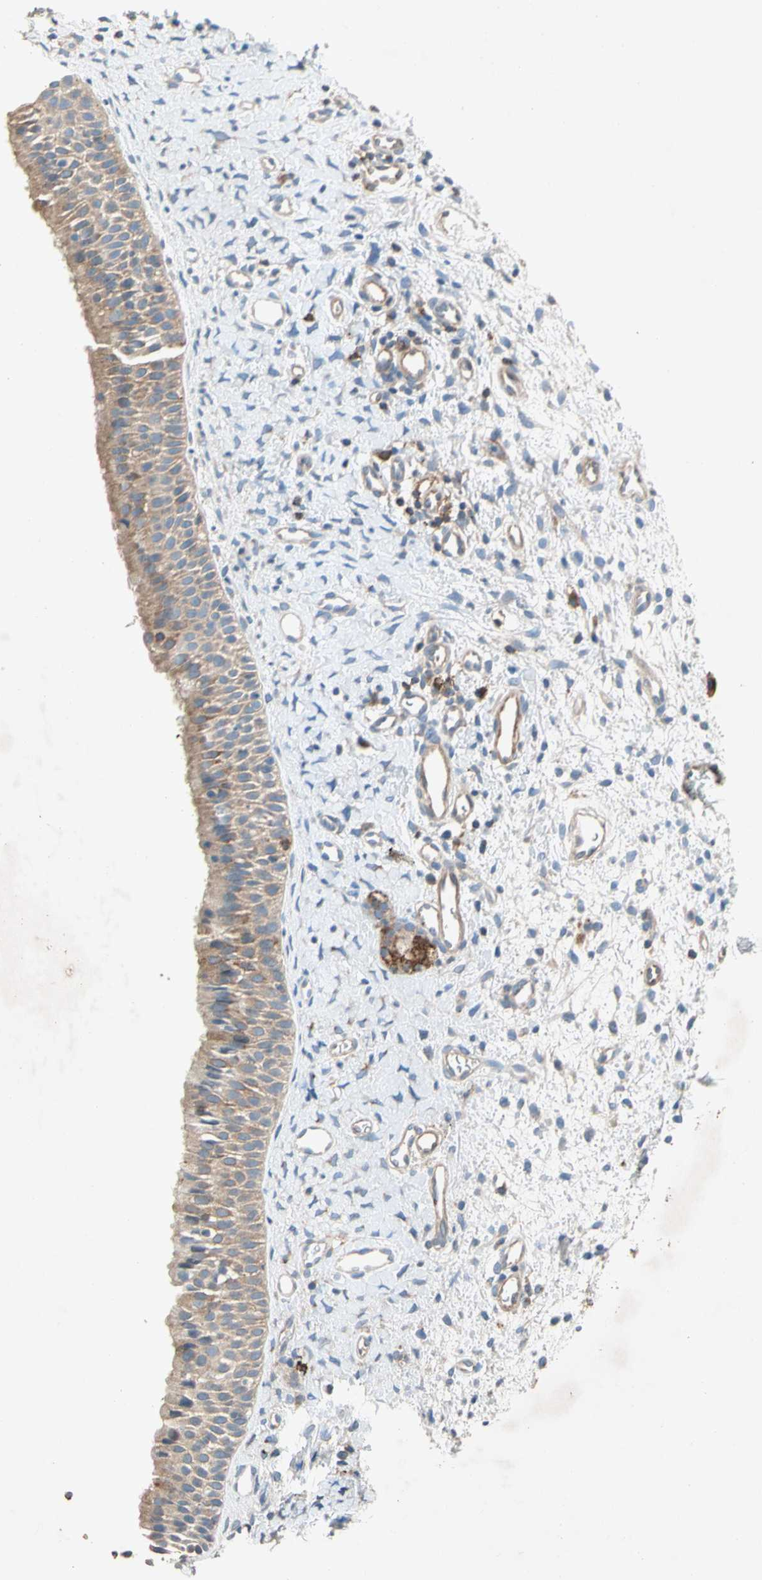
{"staining": {"intensity": "moderate", "quantity": ">75%", "location": "cytoplasmic/membranous"}, "tissue": "nasopharynx", "cell_type": "Respiratory epithelial cells", "image_type": "normal", "snomed": [{"axis": "morphology", "description": "Normal tissue, NOS"}, {"axis": "topography", "description": "Nasopharynx"}], "caption": "This micrograph displays immunohistochemistry (IHC) staining of unremarkable nasopharynx, with medium moderate cytoplasmic/membranous positivity in about >75% of respiratory epithelial cells.", "gene": "NDFIP2", "patient": {"sex": "male", "age": 22}}